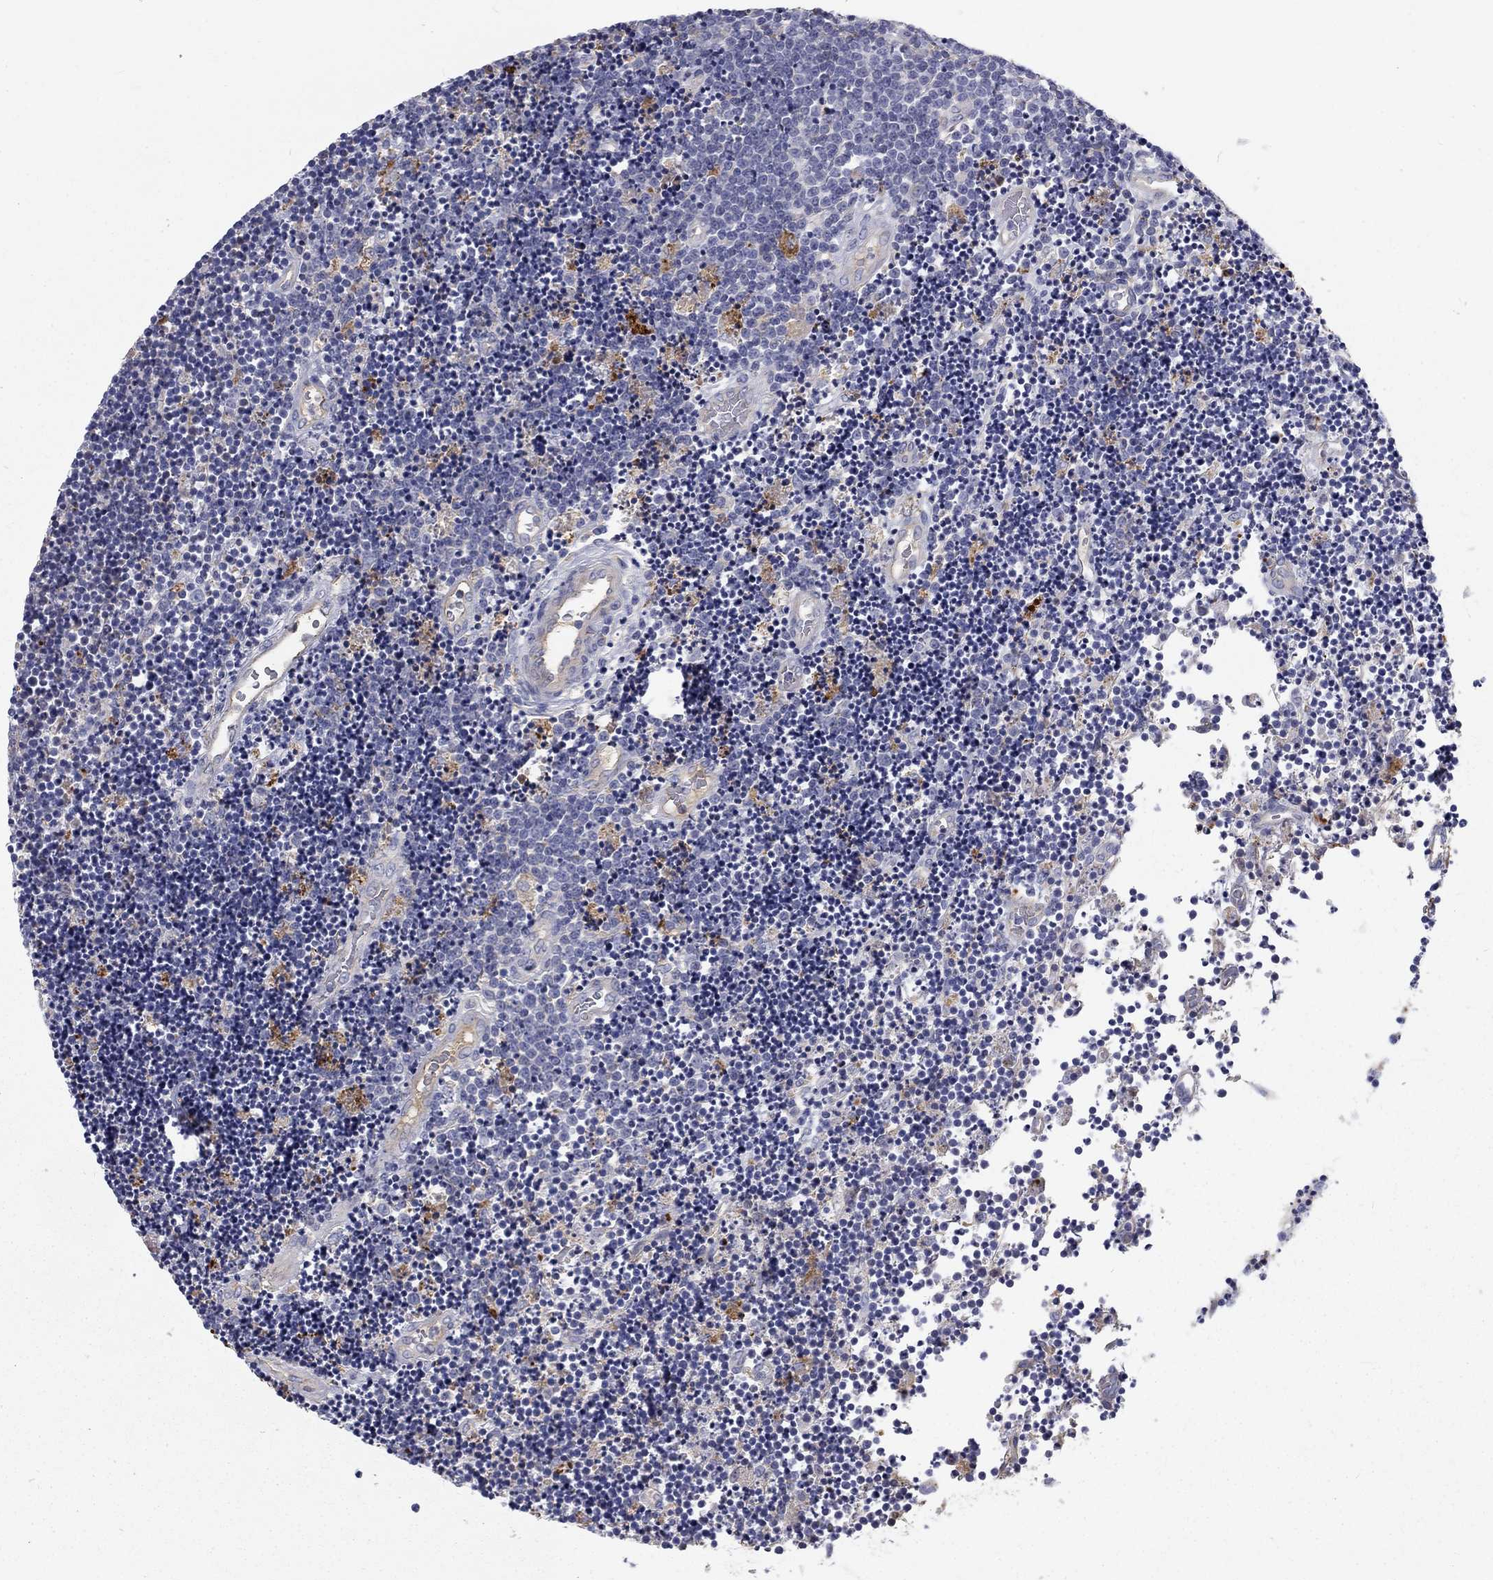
{"staining": {"intensity": "negative", "quantity": "none", "location": "none"}, "tissue": "lymphoma", "cell_type": "Tumor cells", "image_type": "cancer", "snomed": [{"axis": "morphology", "description": "Malignant lymphoma, non-Hodgkin's type, Low grade"}, {"axis": "topography", "description": "Brain"}], "caption": "This is an IHC photomicrograph of human lymphoma. There is no expression in tumor cells.", "gene": "EPDR1", "patient": {"sex": "female", "age": 66}}